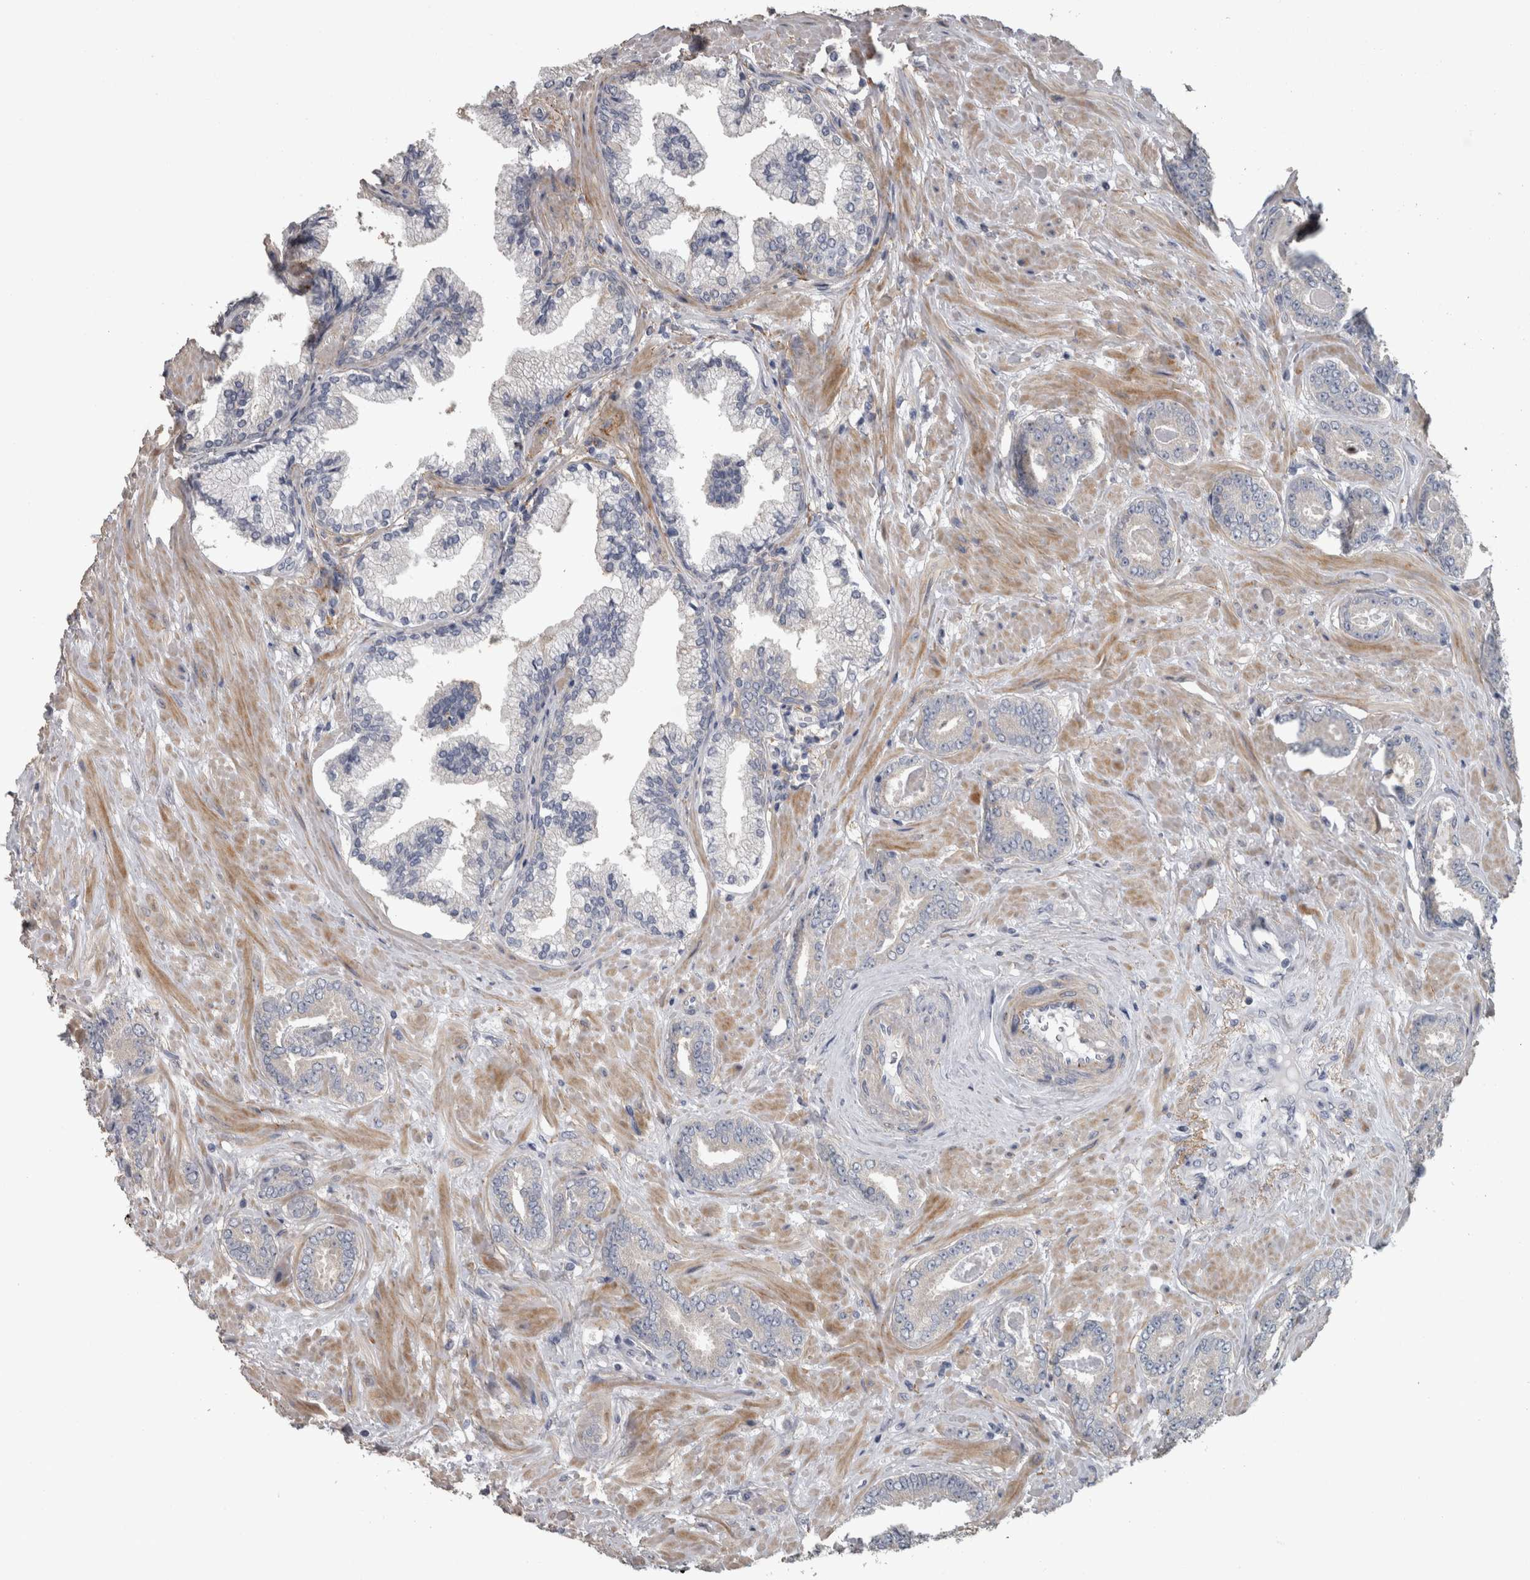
{"staining": {"intensity": "negative", "quantity": "none", "location": "none"}, "tissue": "prostate cancer", "cell_type": "Tumor cells", "image_type": "cancer", "snomed": [{"axis": "morphology", "description": "Adenocarcinoma, Low grade"}, {"axis": "topography", "description": "Prostate"}], "caption": "The immunohistochemistry photomicrograph has no significant expression in tumor cells of prostate low-grade adenocarcinoma tissue.", "gene": "EFEMP2", "patient": {"sex": "male", "age": 71}}